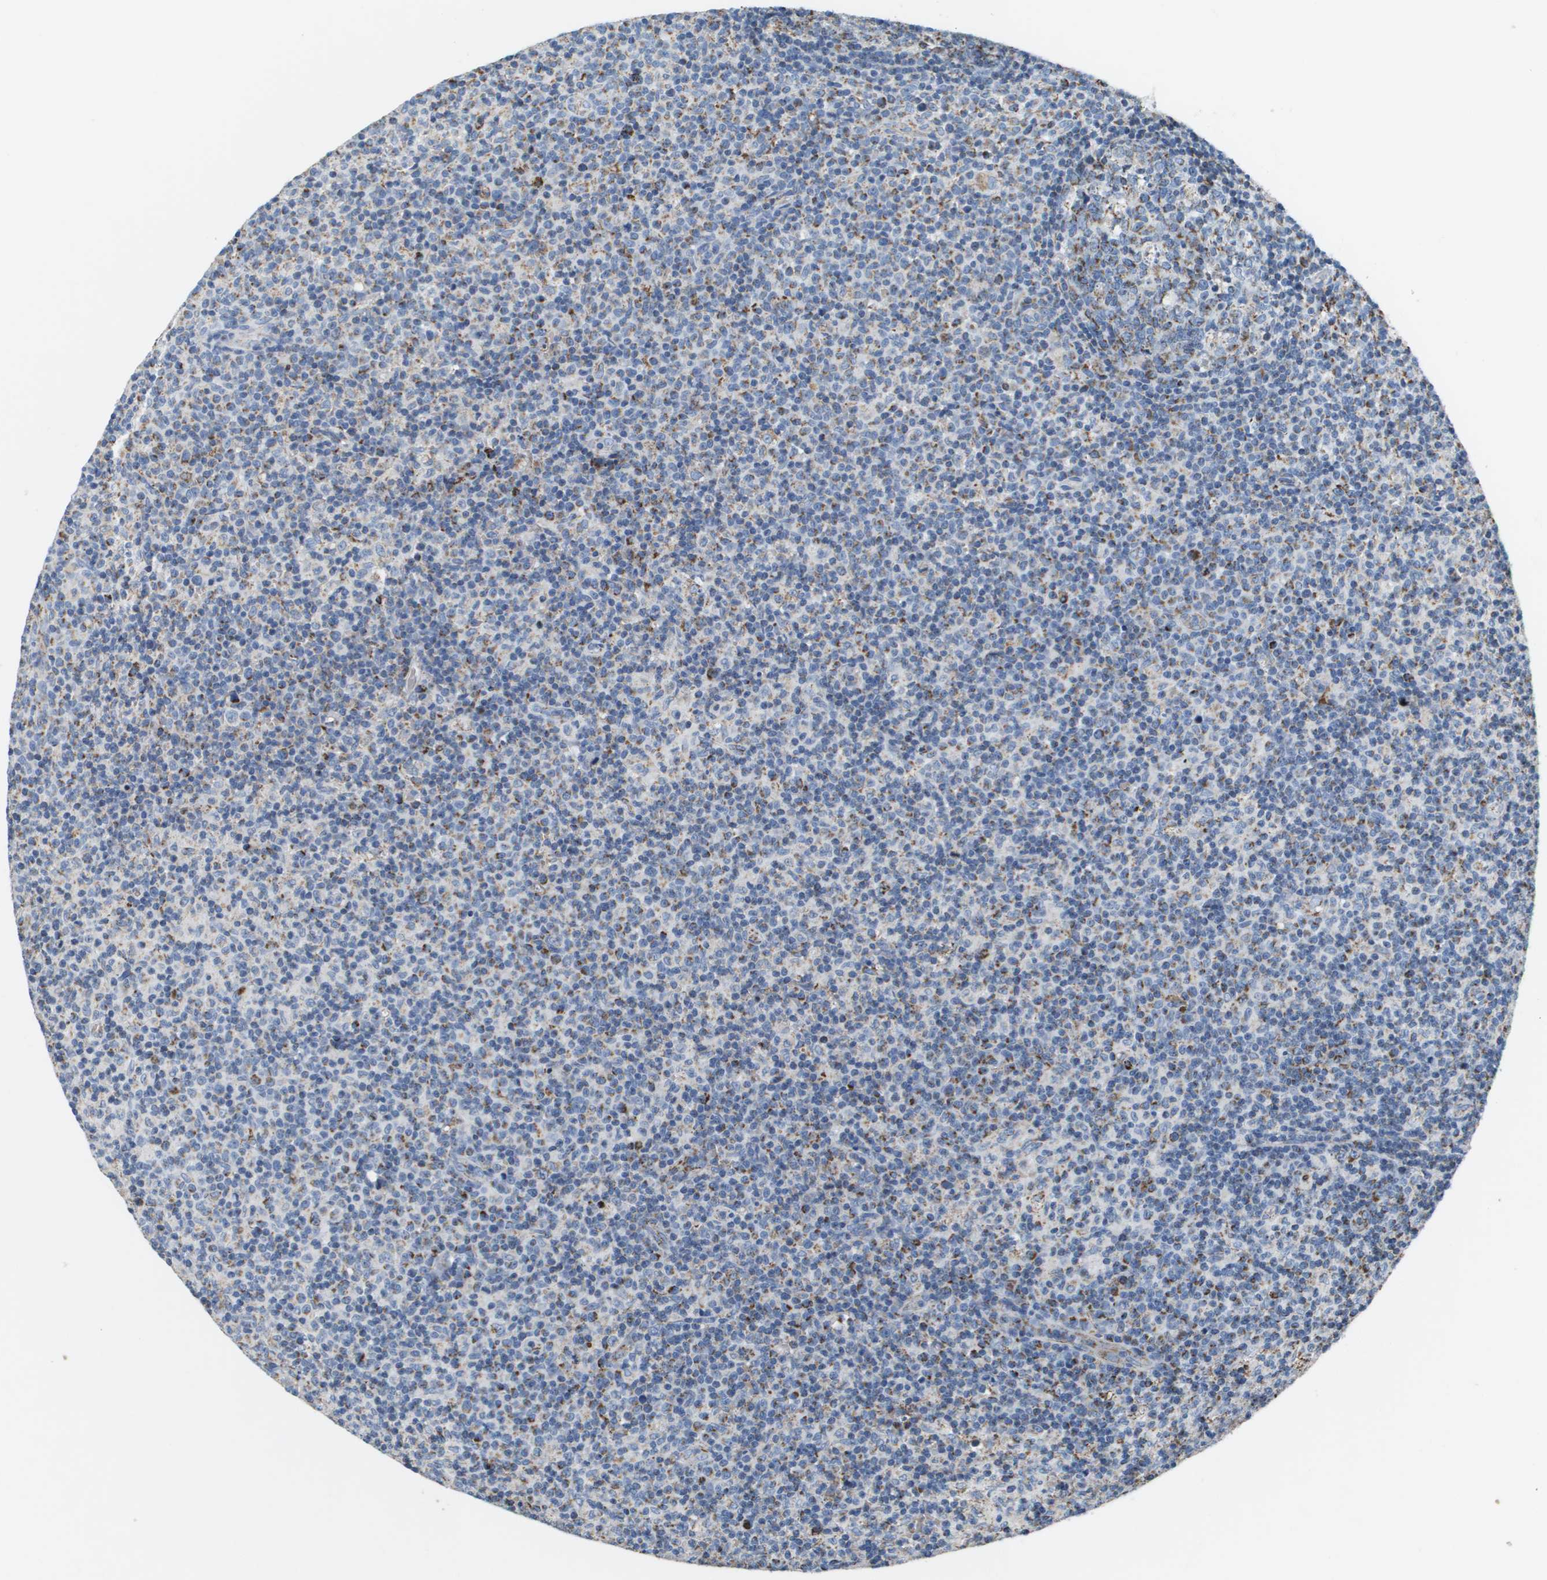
{"staining": {"intensity": "negative", "quantity": "none", "location": "none"}, "tissue": "lymph node", "cell_type": "Germinal center cells", "image_type": "normal", "snomed": [{"axis": "morphology", "description": "Normal tissue, NOS"}, {"axis": "morphology", "description": "Inflammation, NOS"}, {"axis": "topography", "description": "Lymph node"}], "caption": "DAB (3,3'-diaminobenzidine) immunohistochemical staining of benign lymph node displays no significant positivity in germinal center cells. Brightfield microscopy of IHC stained with DAB (brown) and hematoxylin (blue), captured at high magnification.", "gene": "ATP5F1B", "patient": {"sex": "male", "age": 55}}